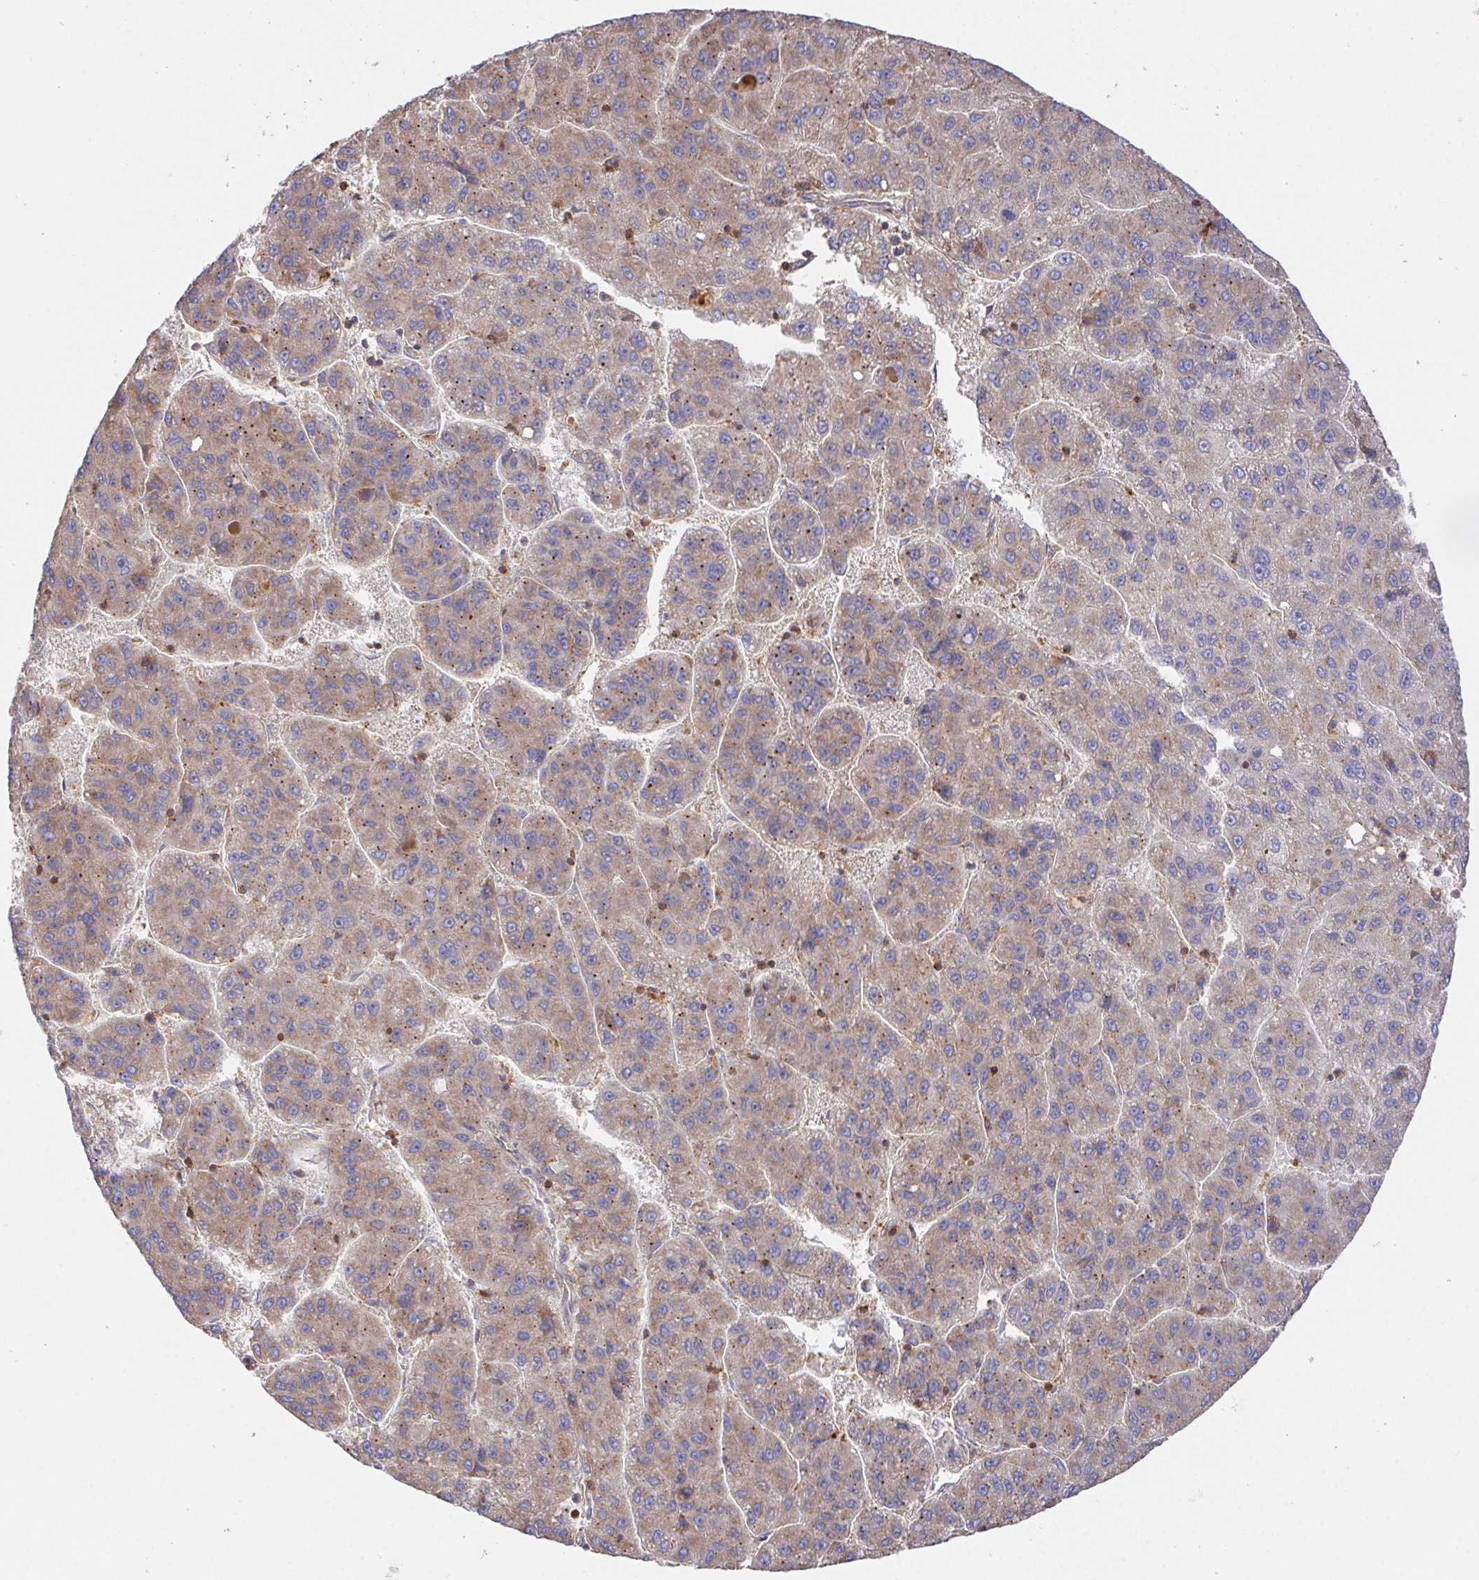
{"staining": {"intensity": "weak", "quantity": "25%-75%", "location": "cytoplasmic/membranous"}, "tissue": "liver cancer", "cell_type": "Tumor cells", "image_type": "cancer", "snomed": [{"axis": "morphology", "description": "Carcinoma, Hepatocellular, NOS"}, {"axis": "topography", "description": "Liver"}], "caption": "Weak cytoplasmic/membranous protein staining is seen in about 25%-75% of tumor cells in liver hepatocellular carcinoma.", "gene": "FAM241A", "patient": {"sex": "female", "age": 82}}